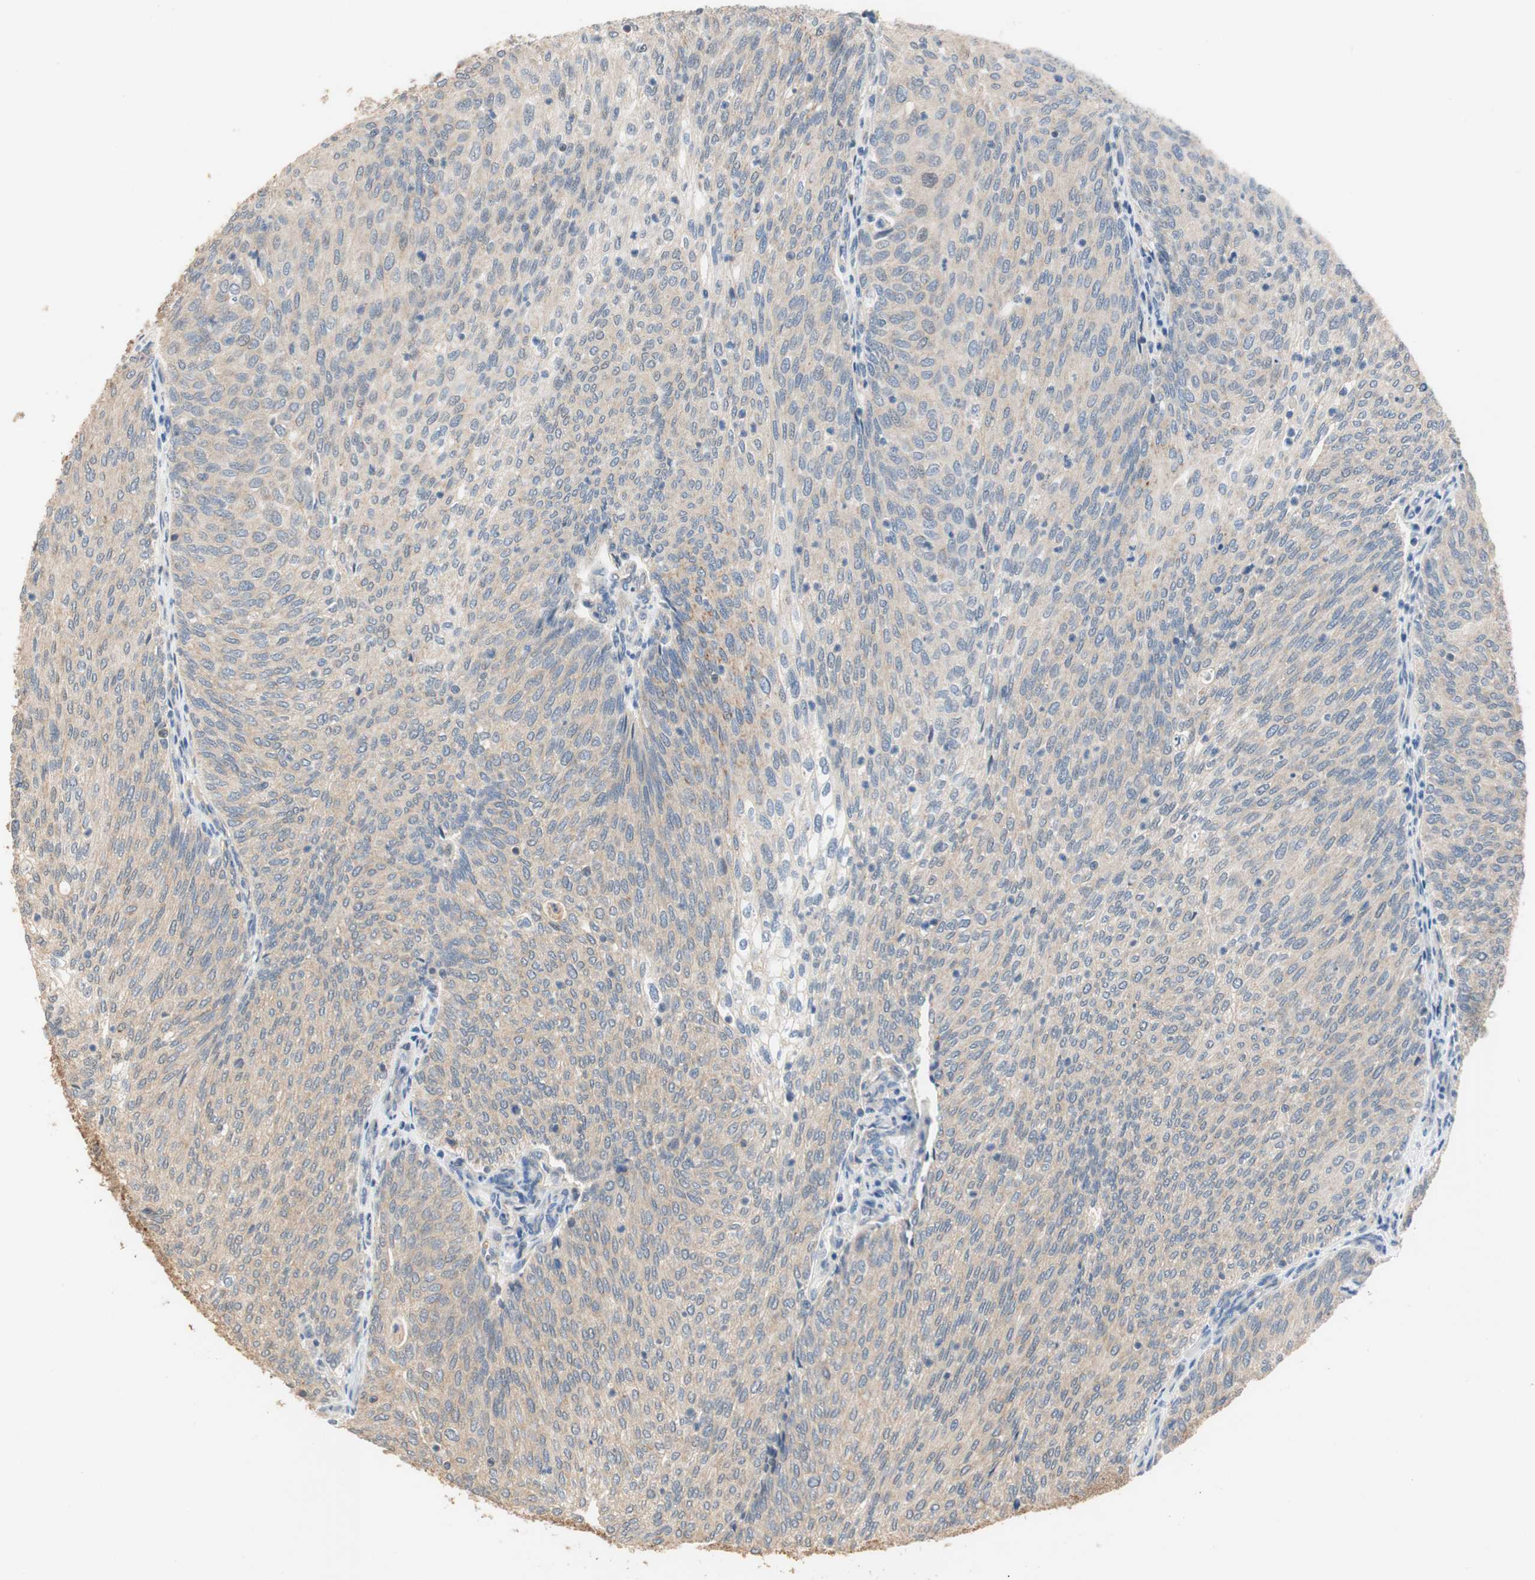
{"staining": {"intensity": "weak", "quantity": ">75%", "location": "cytoplasmic/membranous"}, "tissue": "urothelial cancer", "cell_type": "Tumor cells", "image_type": "cancer", "snomed": [{"axis": "morphology", "description": "Urothelial carcinoma, Low grade"}, {"axis": "topography", "description": "Urinary bladder"}], "caption": "Urothelial carcinoma (low-grade) stained for a protein (brown) displays weak cytoplasmic/membranous positive expression in approximately >75% of tumor cells.", "gene": "MAP4K2", "patient": {"sex": "female", "age": 79}}